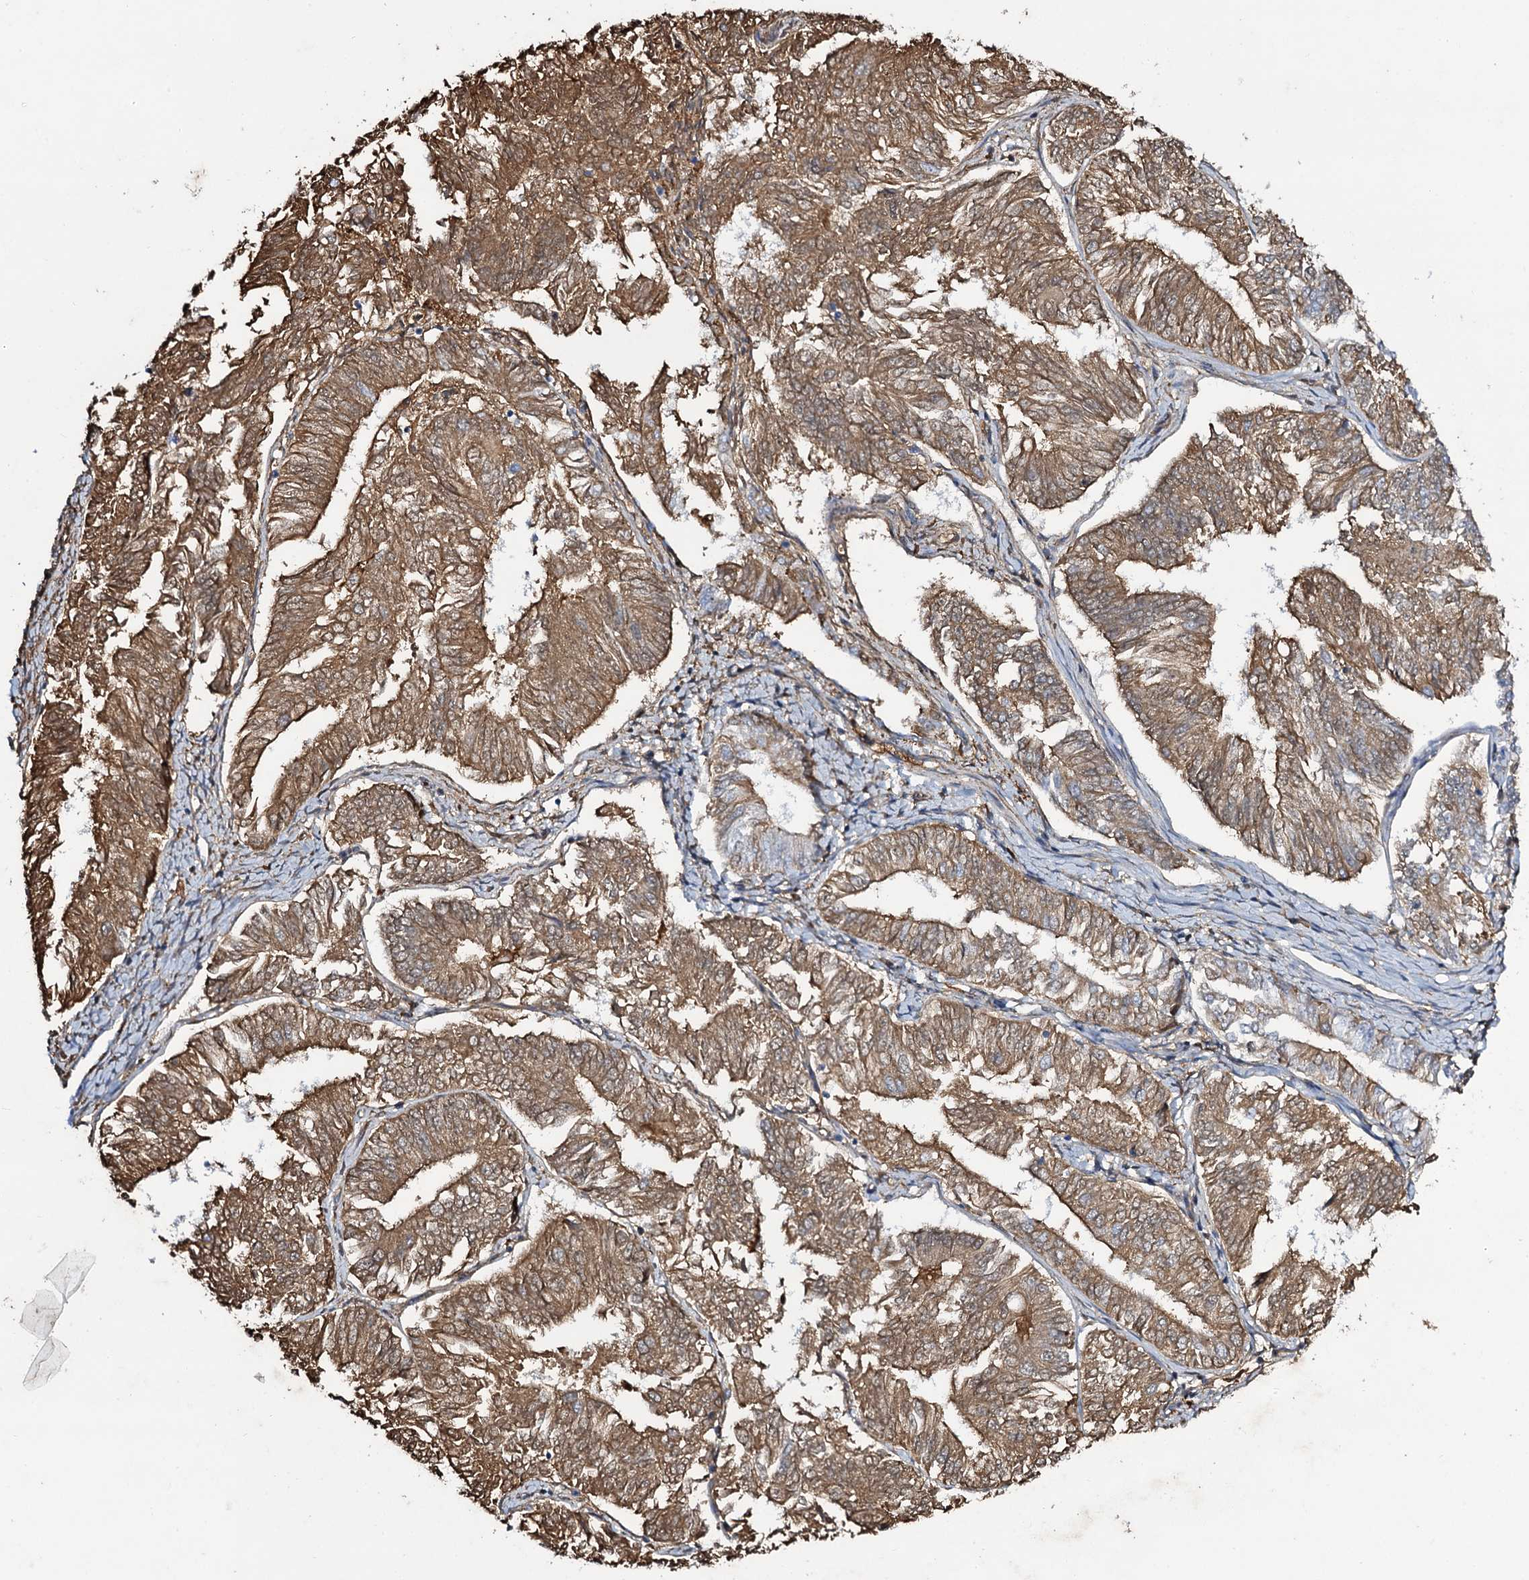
{"staining": {"intensity": "moderate", "quantity": "25%-75%", "location": "cytoplasmic/membranous"}, "tissue": "endometrial cancer", "cell_type": "Tumor cells", "image_type": "cancer", "snomed": [{"axis": "morphology", "description": "Adenocarcinoma, NOS"}, {"axis": "topography", "description": "Endometrium"}], "caption": "Protein expression analysis of adenocarcinoma (endometrial) shows moderate cytoplasmic/membranous positivity in about 25%-75% of tumor cells.", "gene": "EDN1", "patient": {"sex": "female", "age": 58}}